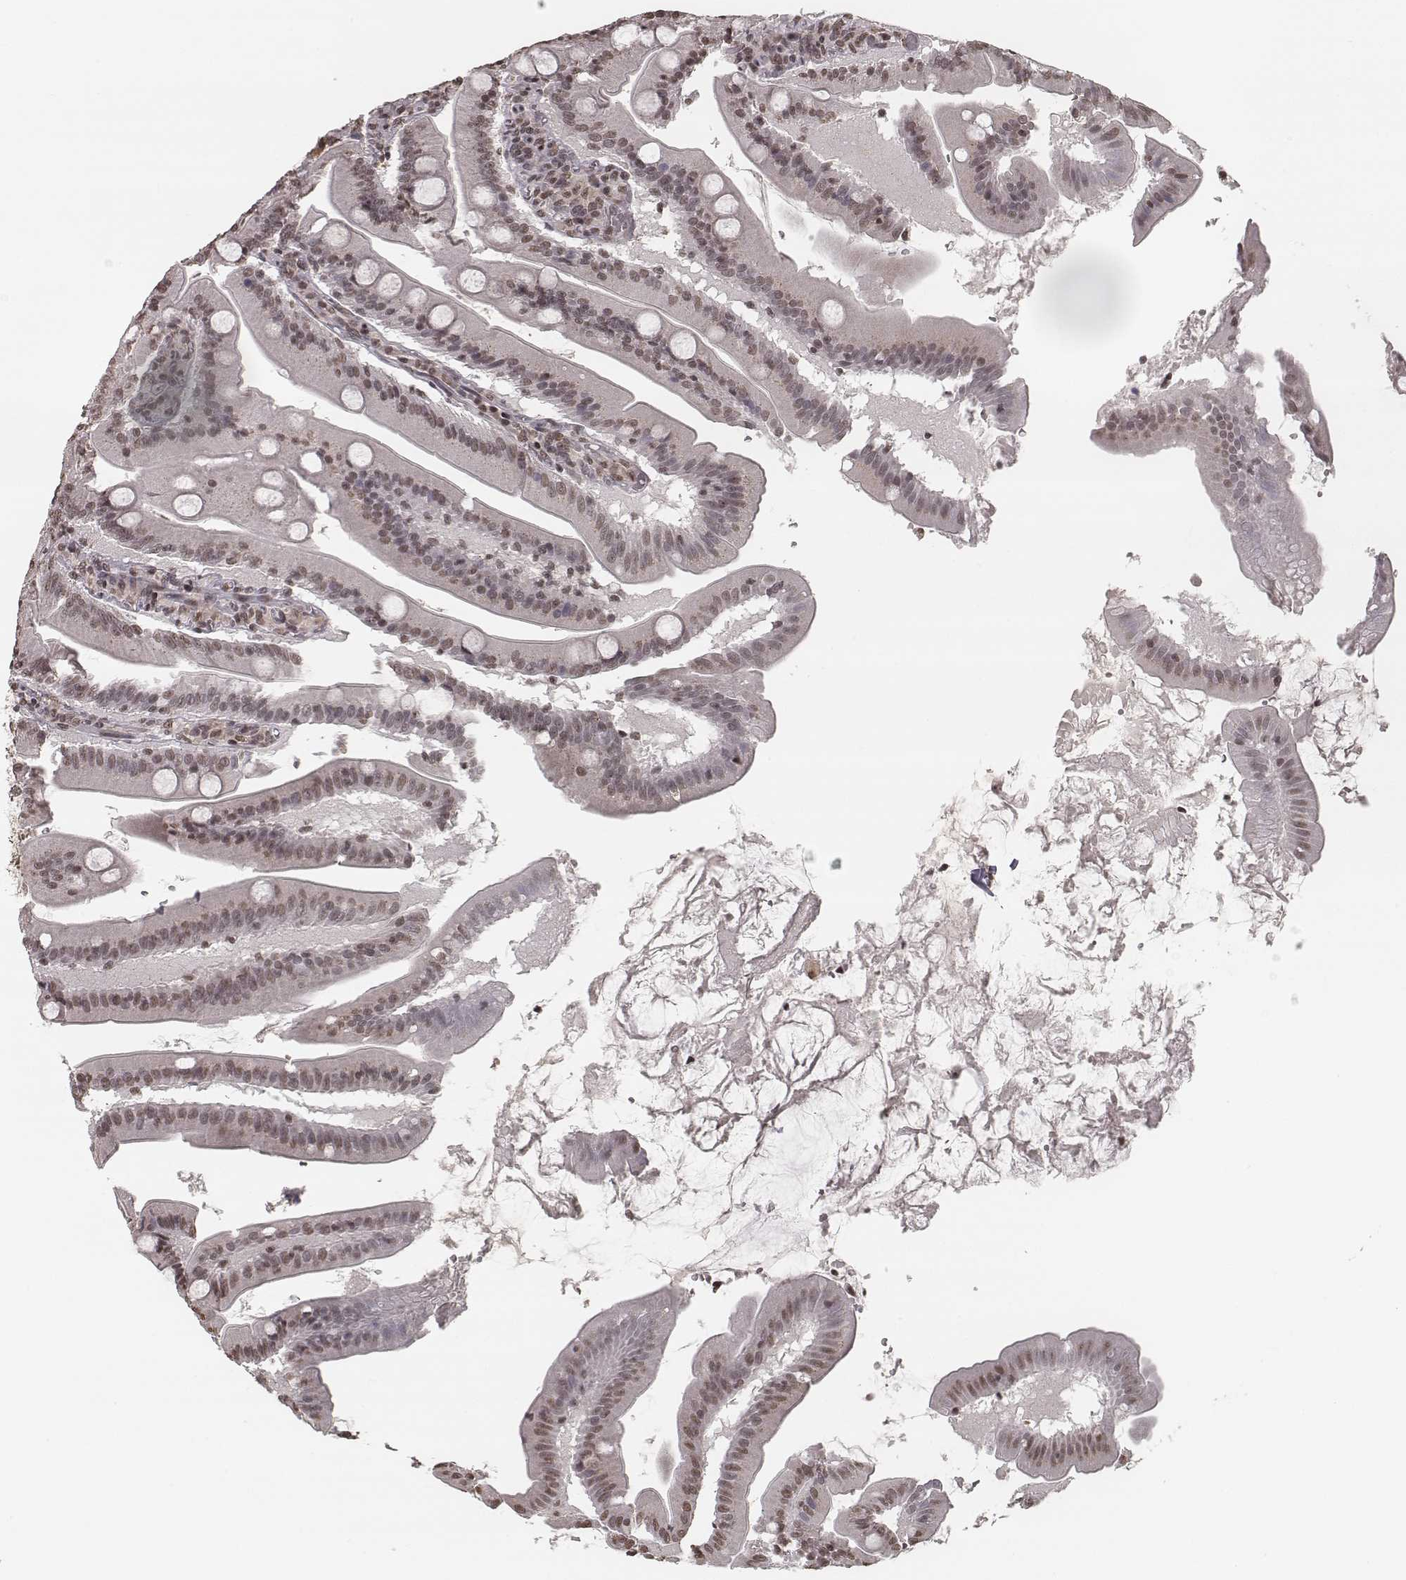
{"staining": {"intensity": "weak", "quantity": ">75%", "location": "nuclear"}, "tissue": "small intestine", "cell_type": "Glandular cells", "image_type": "normal", "snomed": [{"axis": "morphology", "description": "Normal tissue, NOS"}, {"axis": "topography", "description": "Small intestine"}], "caption": "Immunohistochemical staining of benign human small intestine exhibits >75% levels of weak nuclear protein positivity in about >75% of glandular cells.", "gene": "HMGA2", "patient": {"sex": "male", "age": 37}}